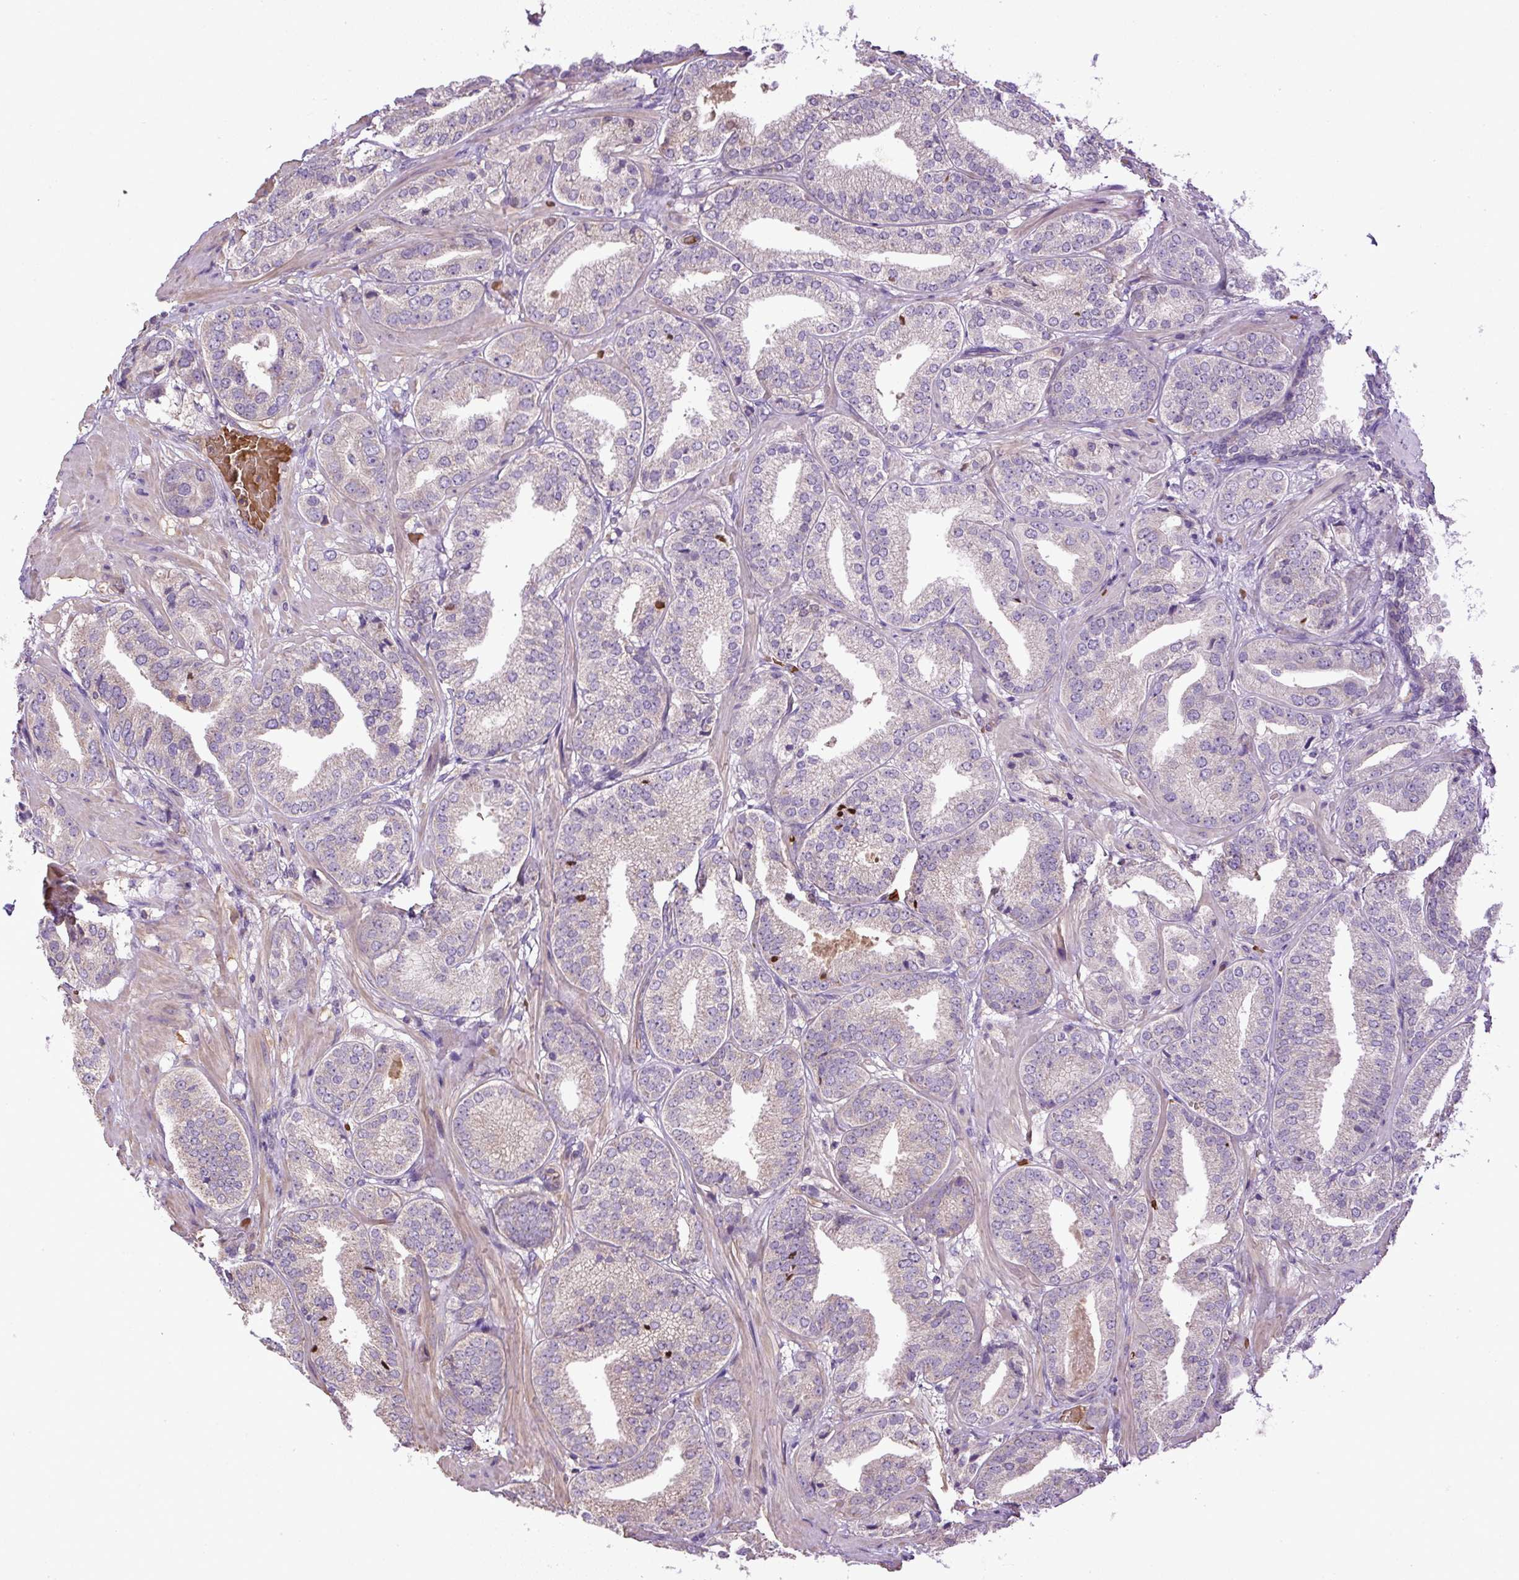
{"staining": {"intensity": "weak", "quantity": "<25%", "location": "cytoplasmic/membranous"}, "tissue": "prostate cancer", "cell_type": "Tumor cells", "image_type": "cancer", "snomed": [{"axis": "morphology", "description": "Adenocarcinoma, High grade"}, {"axis": "topography", "description": "Prostate"}], "caption": "This is an IHC photomicrograph of prostate adenocarcinoma (high-grade). There is no expression in tumor cells.", "gene": "CXCL13", "patient": {"sex": "male", "age": 63}}